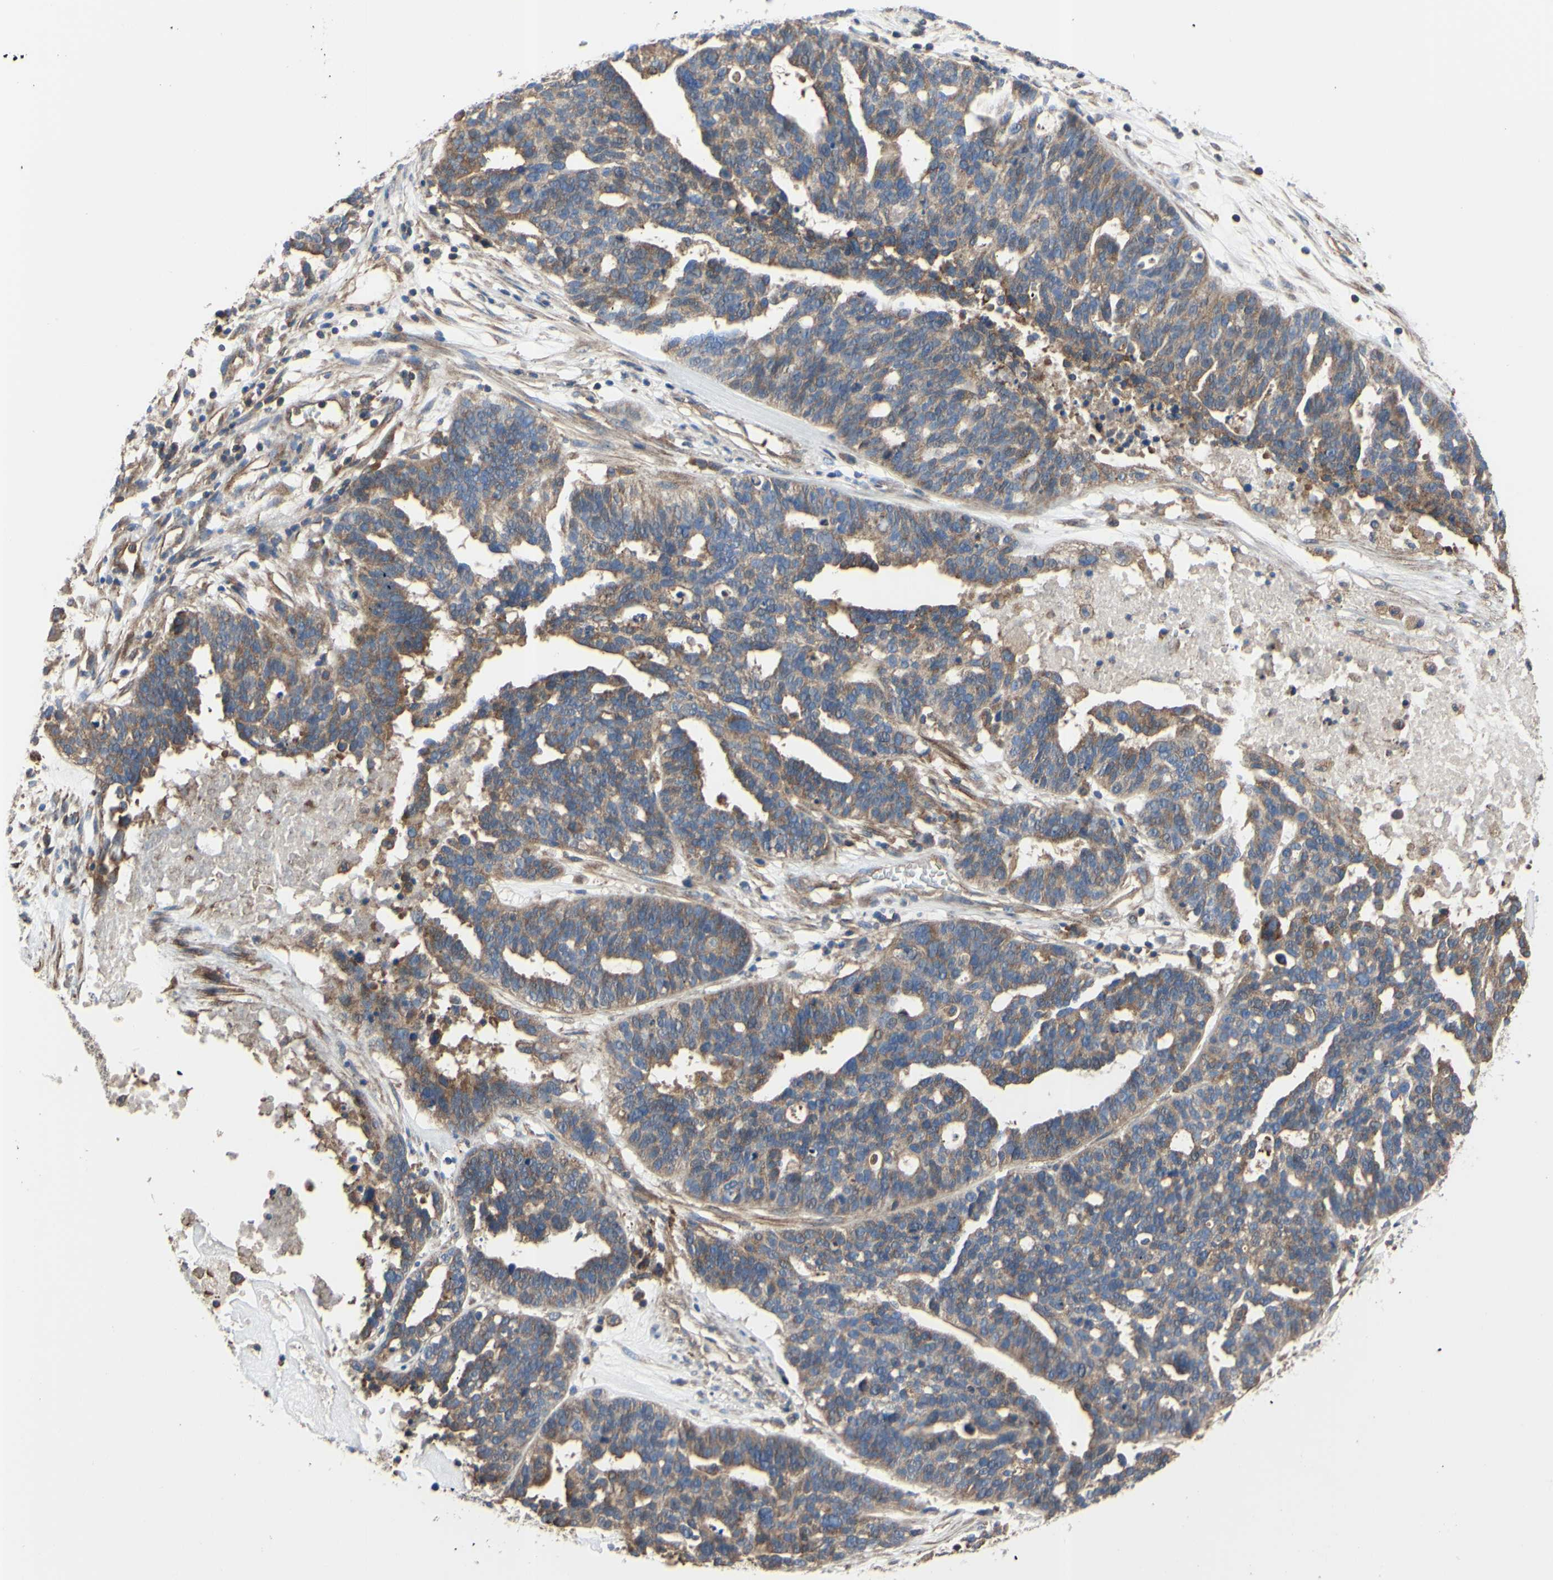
{"staining": {"intensity": "moderate", "quantity": ">75%", "location": "cytoplasmic/membranous"}, "tissue": "ovarian cancer", "cell_type": "Tumor cells", "image_type": "cancer", "snomed": [{"axis": "morphology", "description": "Cystadenocarcinoma, serous, NOS"}, {"axis": "topography", "description": "Ovary"}], "caption": "IHC staining of ovarian cancer, which shows medium levels of moderate cytoplasmic/membranous expression in approximately >75% of tumor cells indicating moderate cytoplasmic/membranous protein expression. The staining was performed using DAB (3,3'-diaminobenzidine) (brown) for protein detection and nuclei were counterstained in hematoxylin (blue).", "gene": "BECN1", "patient": {"sex": "female", "age": 59}}